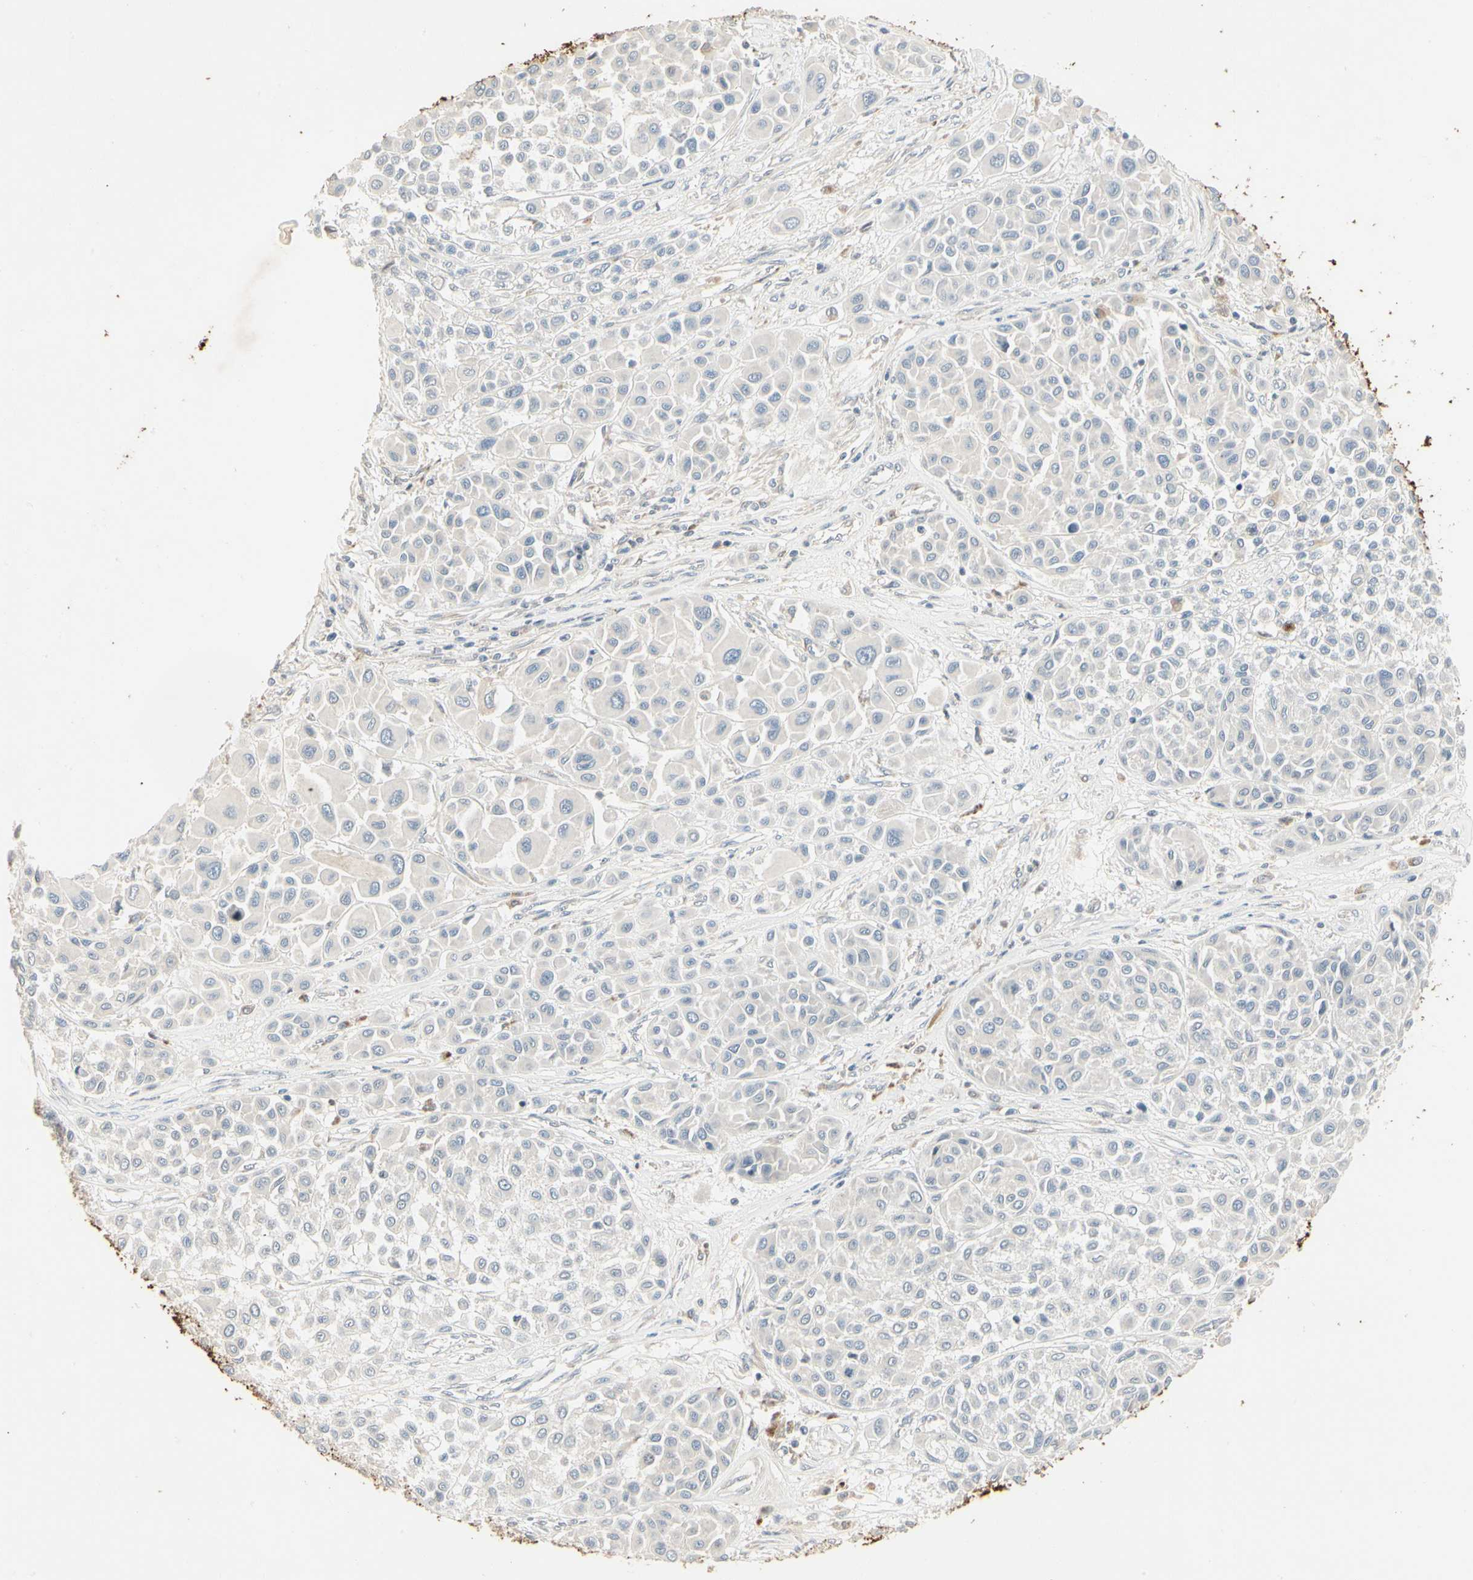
{"staining": {"intensity": "negative", "quantity": "none", "location": "none"}, "tissue": "melanoma", "cell_type": "Tumor cells", "image_type": "cancer", "snomed": [{"axis": "morphology", "description": "Malignant melanoma, Metastatic site"}, {"axis": "topography", "description": "Soft tissue"}], "caption": "Immunohistochemical staining of malignant melanoma (metastatic site) displays no significant expression in tumor cells.", "gene": "SKIL", "patient": {"sex": "male", "age": 41}}